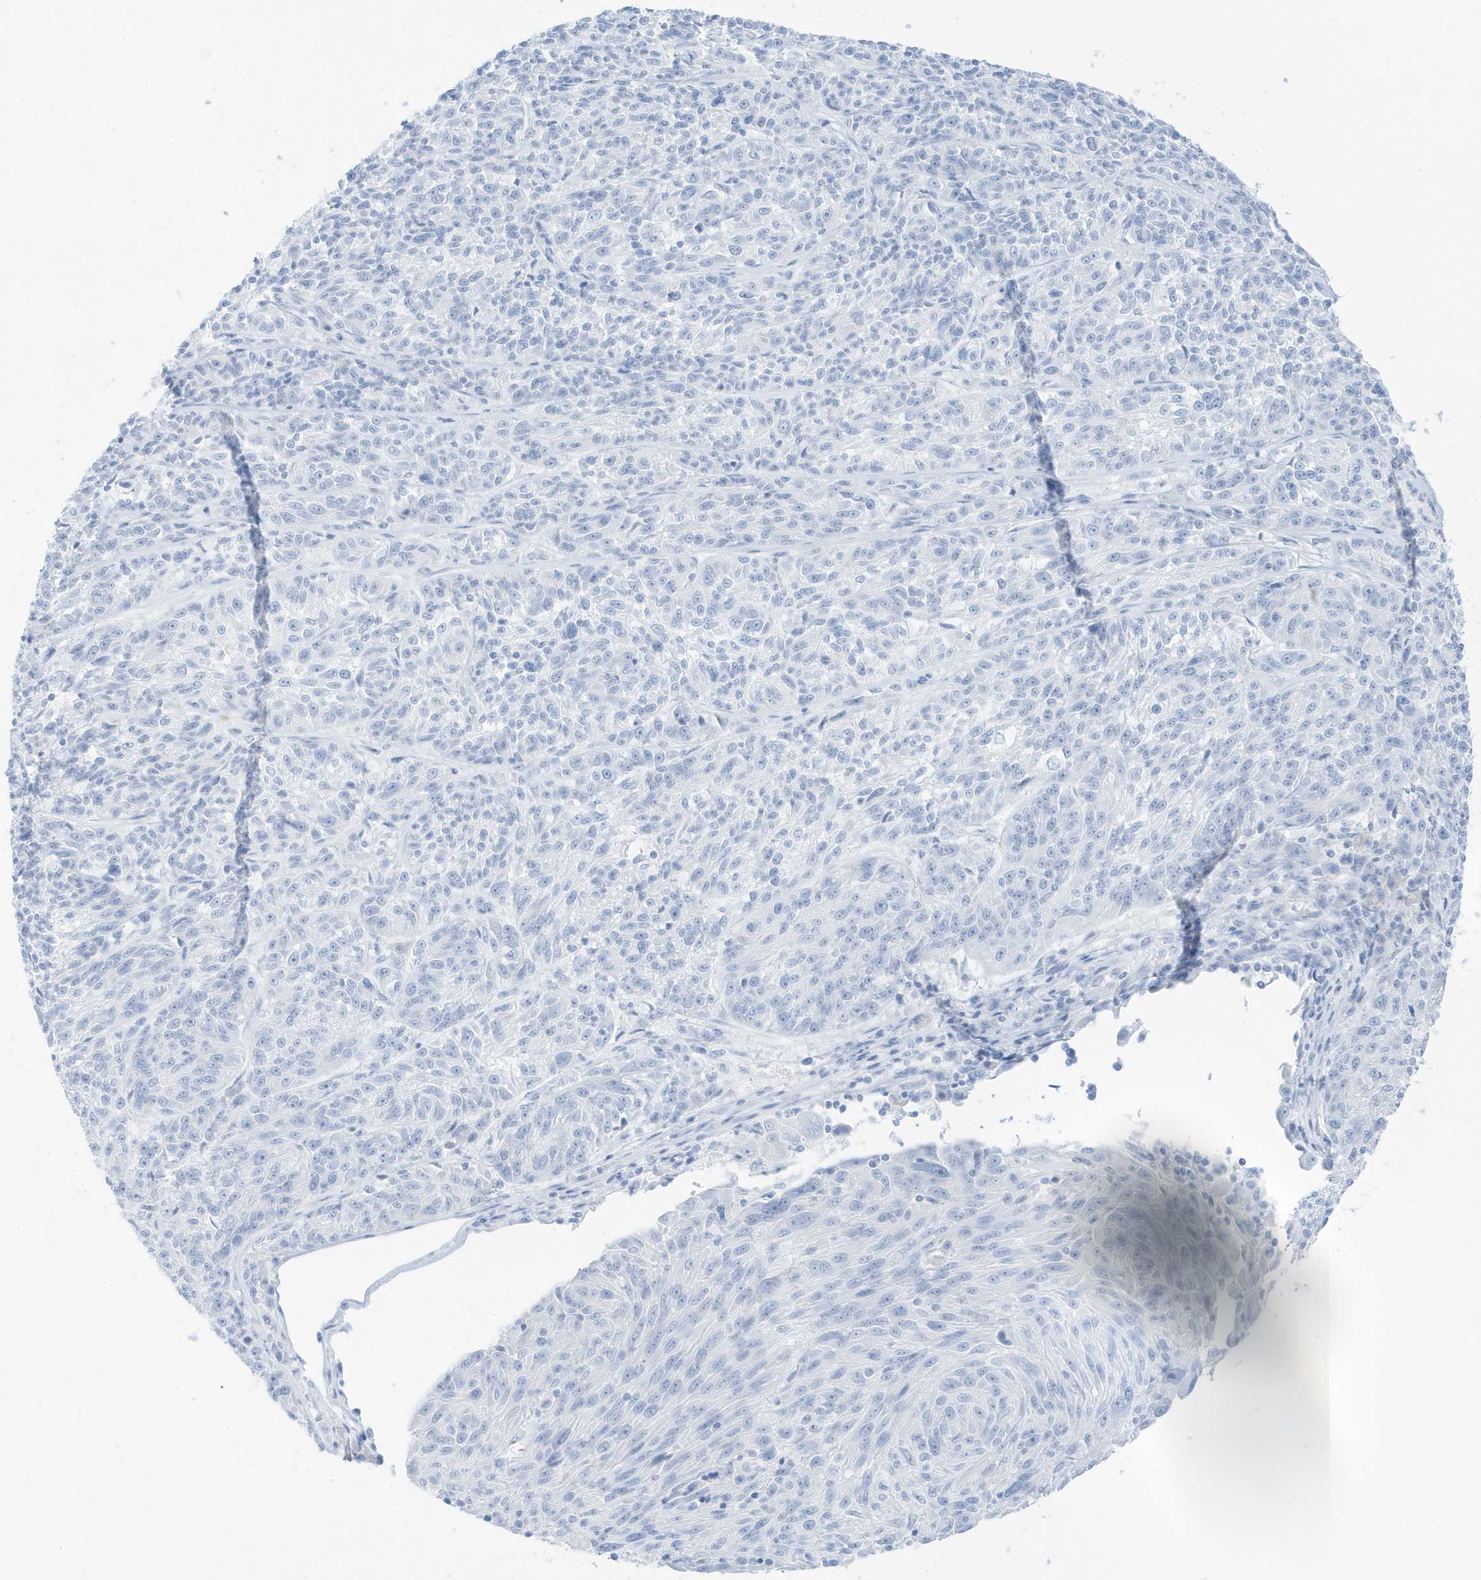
{"staining": {"intensity": "negative", "quantity": "none", "location": "none"}, "tissue": "melanoma", "cell_type": "Tumor cells", "image_type": "cancer", "snomed": [{"axis": "morphology", "description": "Malignant melanoma, NOS"}, {"axis": "topography", "description": "Skin"}], "caption": "This is a image of IHC staining of melanoma, which shows no expression in tumor cells.", "gene": "SLC22A13", "patient": {"sex": "male", "age": 53}}